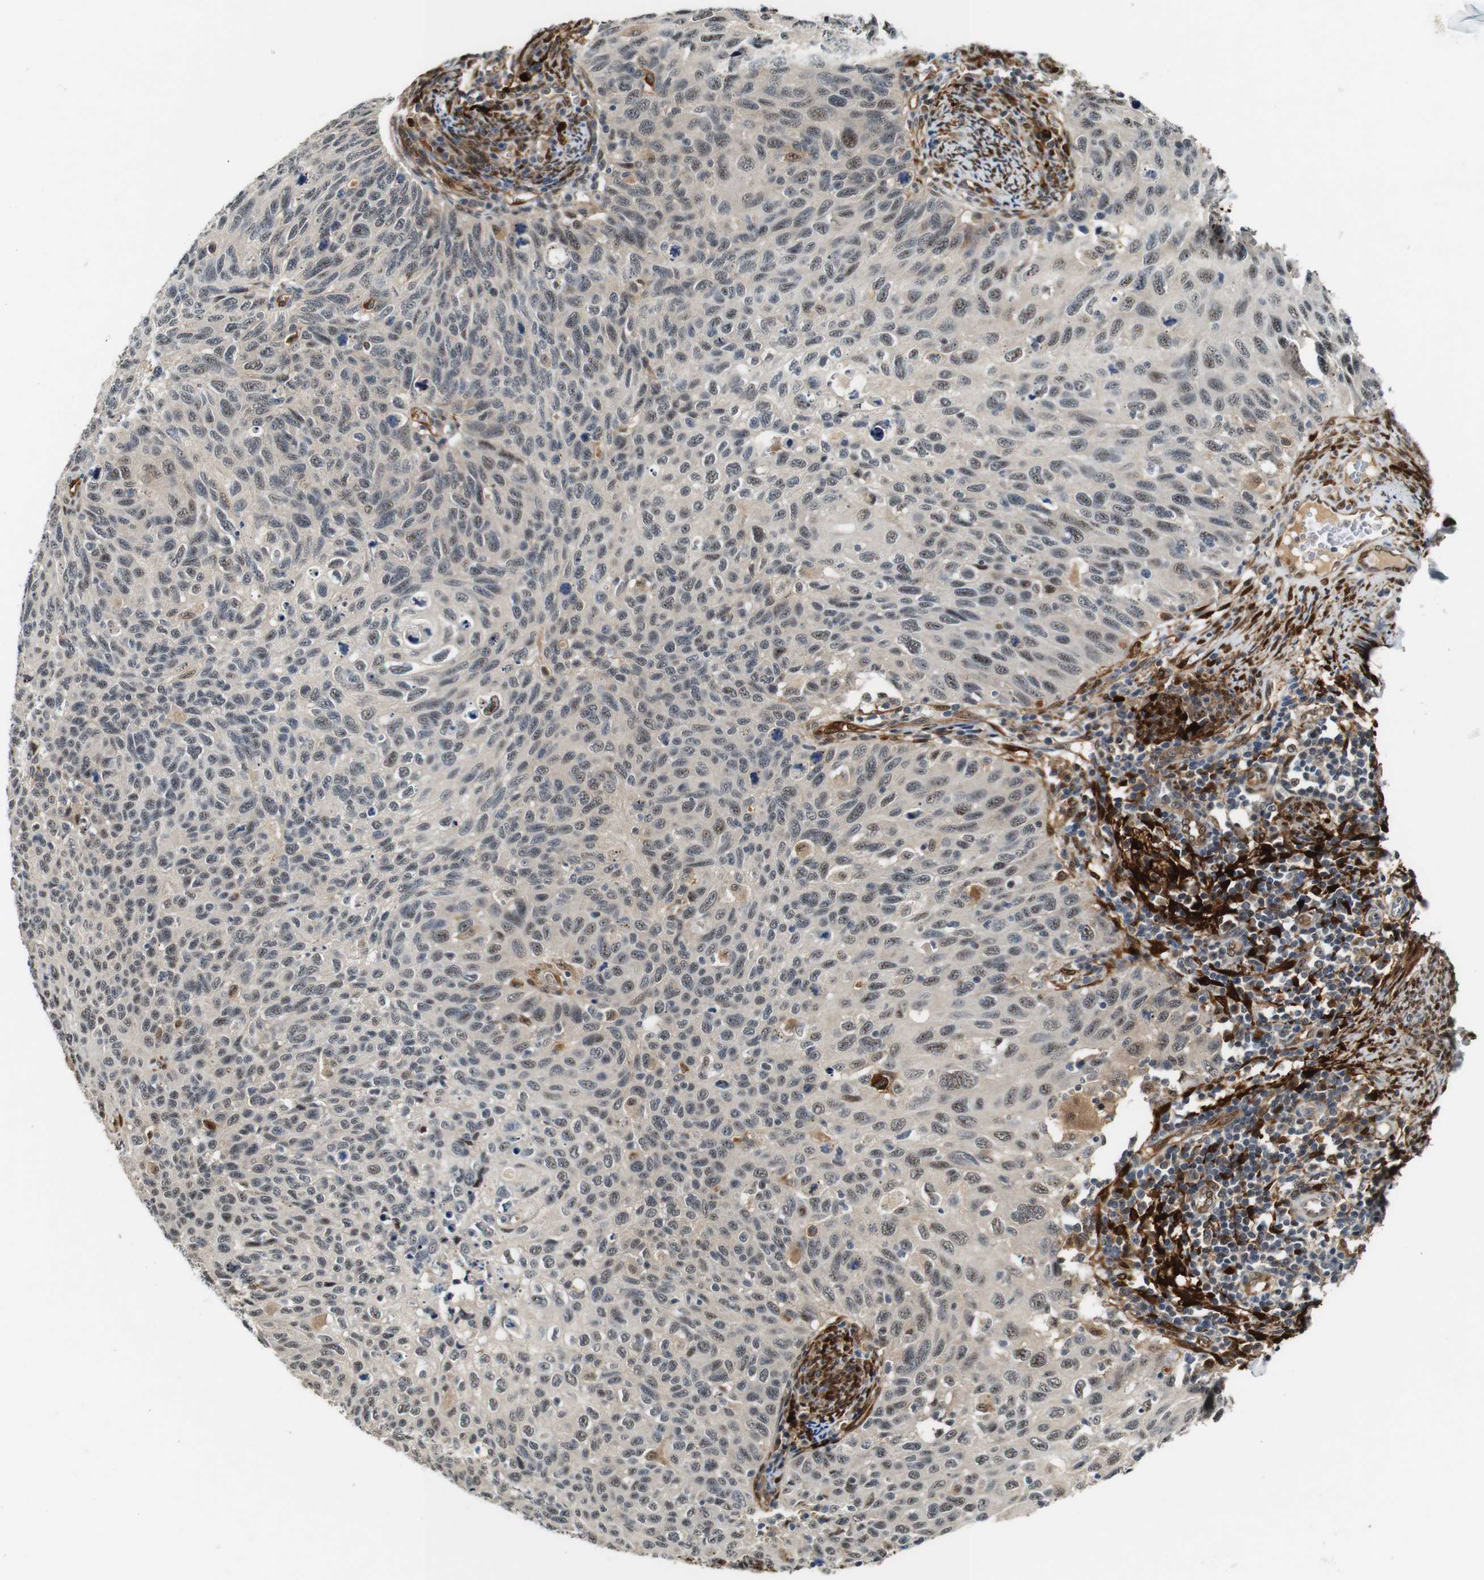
{"staining": {"intensity": "weak", "quantity": "25%-75%", "location": "nuclear"}, "tissue": "cervical cancer", "cell_type": "Tumor cells", "image_type": "cancer", "snomed": [{"axis": "morphology", "description": "Squamous cell carcinoma, NOS"}, {"axis": "topography", "description": "Cervix"}], "caption": "Protein expression analysis of cervical squamous cell carcinoma exhibits weak nuclear positivity in about 25%-75% of tumor cells.", "gene": "LXN", "patient": {"sex": "female", "age": 70}}